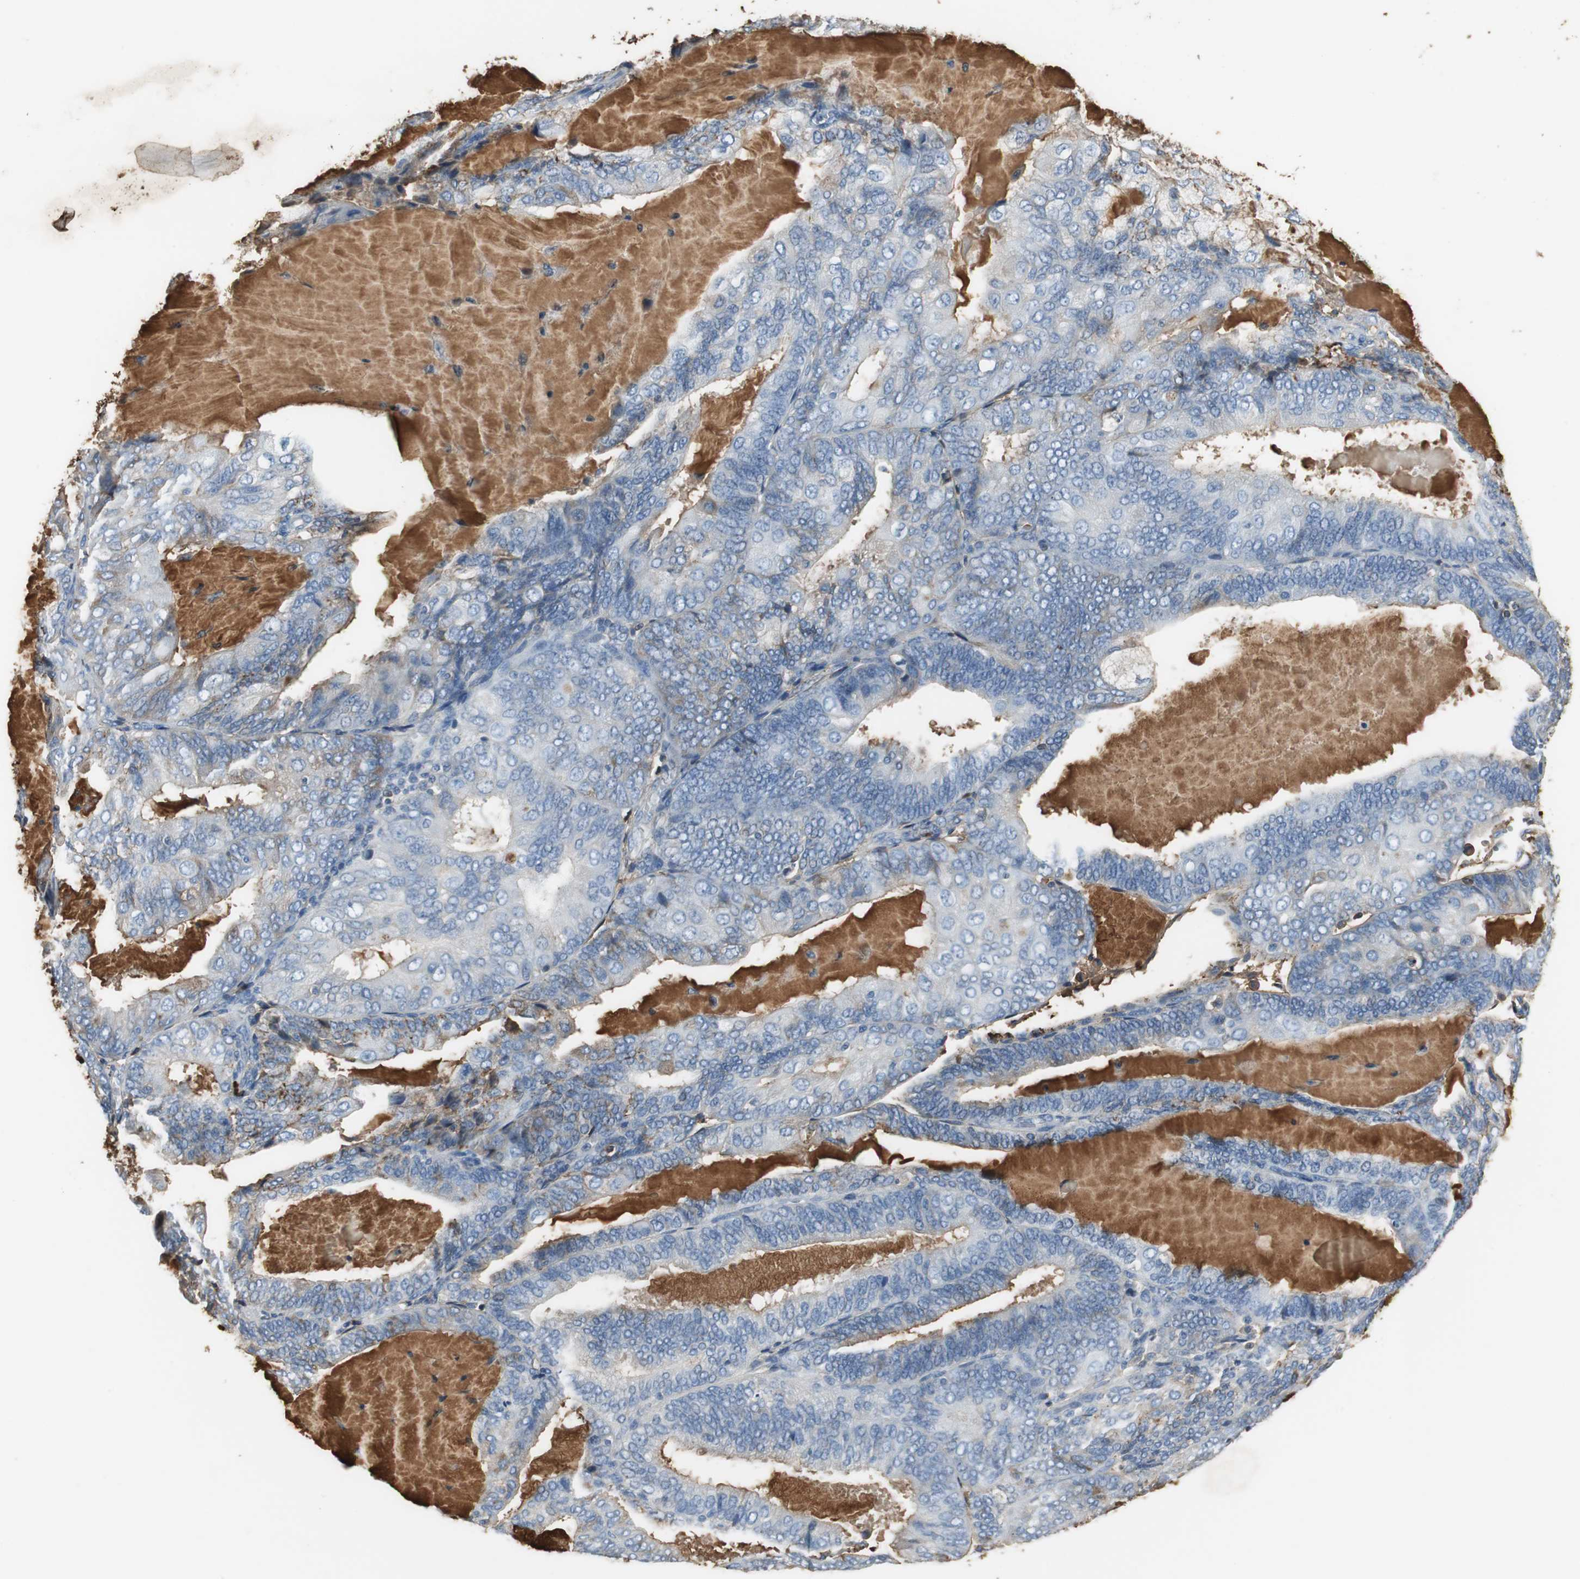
{"staining": {"intensity": "negative", "quantity": "none", "location": "none"}, "tissue": "endometrial cancer", "cell_type": "Tumor cells", "image_type": "cancer", "snomed": [{"axis": "morphology", "description": "Adenocarcinoma, NOS"}, {"axis": "topography", "description": "Endometrium"}], "caption": "Immunohistochemistry of endometrial adenocarcinoma demonstrates no staining in tumor cells.", "gene": "IGHA1", "patient": {"sex": "female", "age": 81}}